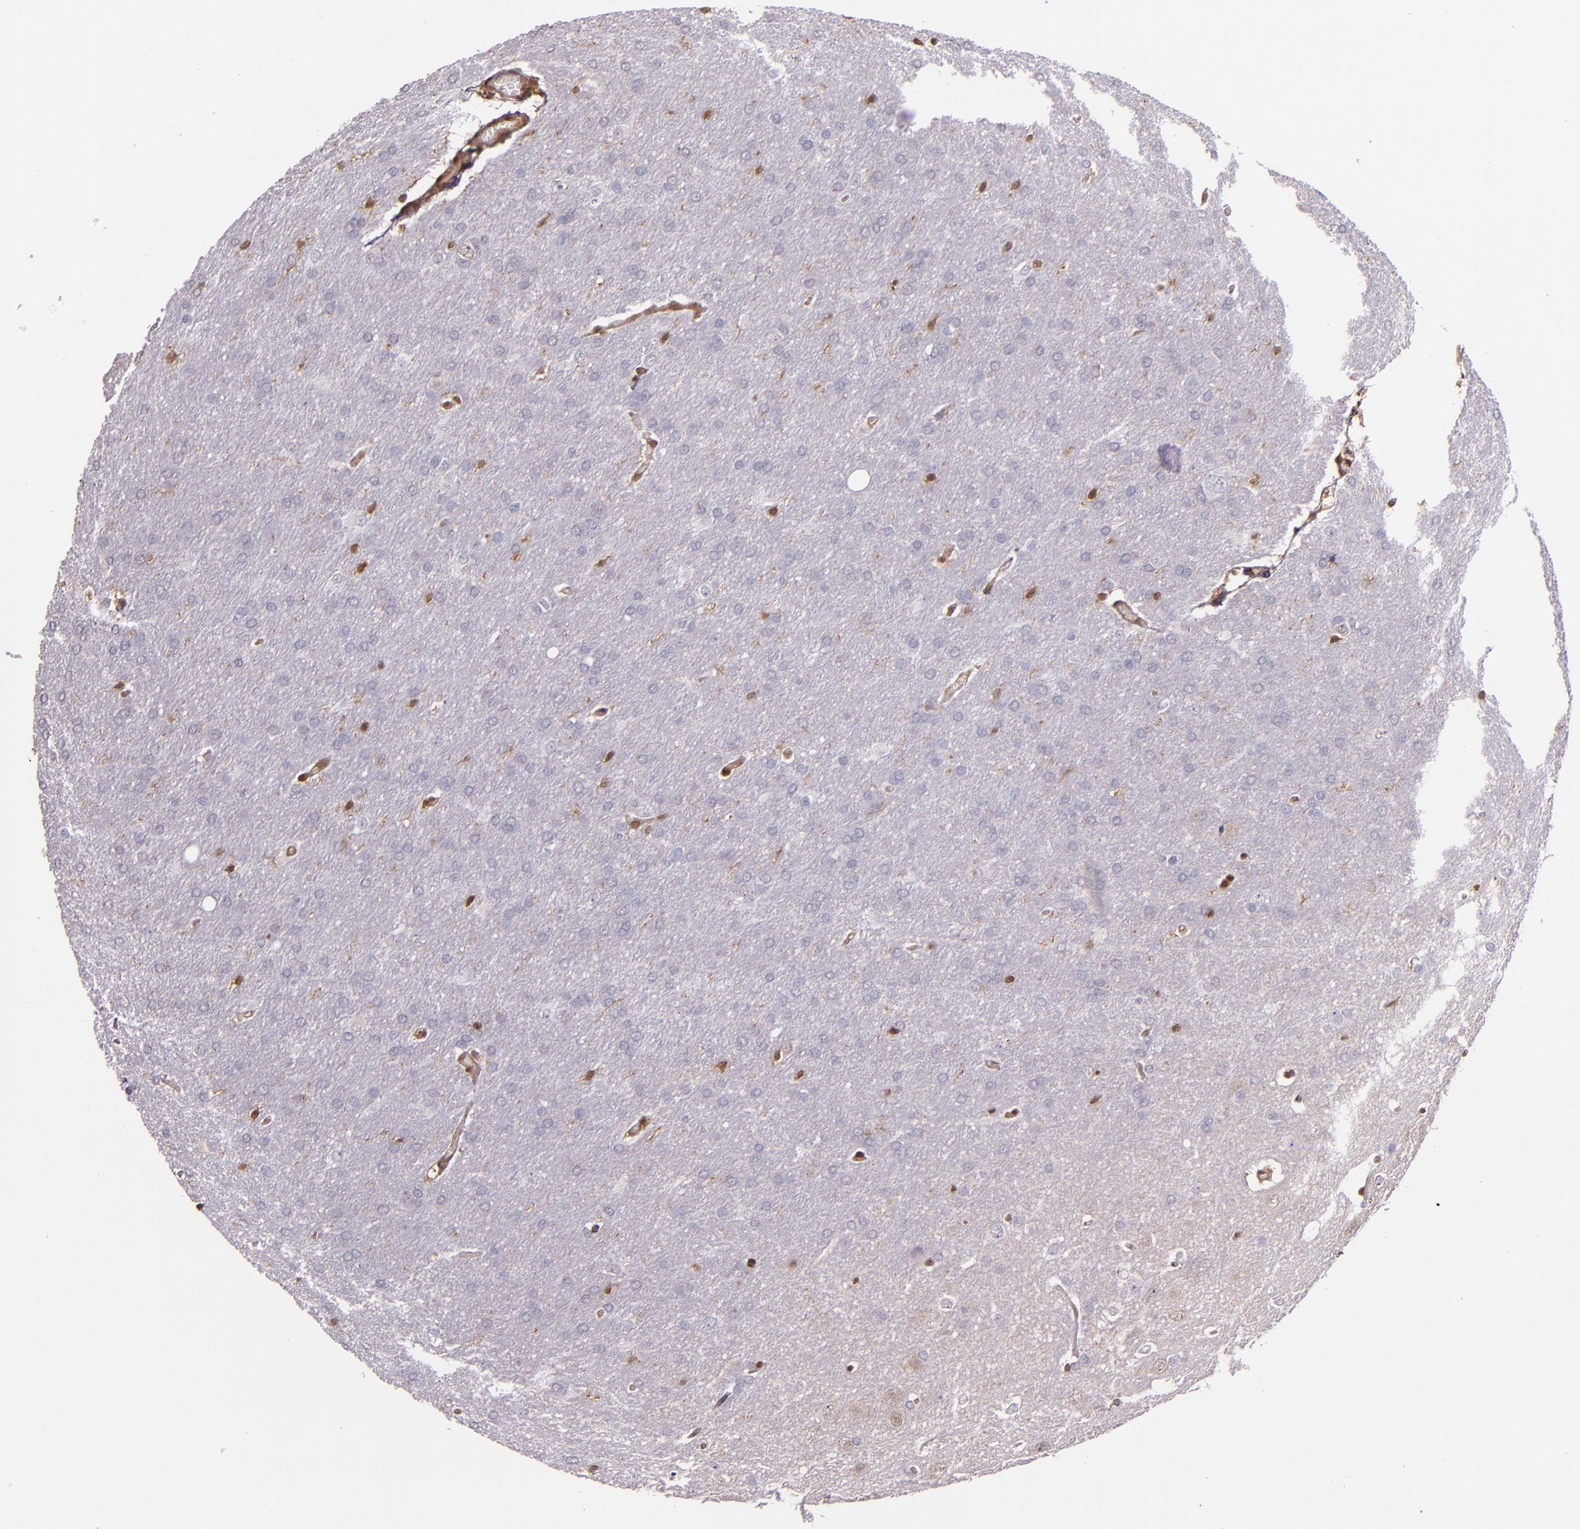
{"staining": {"intensity": "moderate", "quantity": "<25%", "location": "cytoplasmic/membranous"}, "tissue": "glioma", "cell_type": "Tumor cells", "image_type": "cancer", "snomed": [{"axis": "morphology", "description": "Glioma, malignant, Low grade"}, {"axis": "topography", "description": "Brain"}], "caption": "This photomicrograph reveals glioma stained with immunohistochemistry (IHC) to label a protein in brown. The cytoplasmic/membranous of tumor cells show moderate positivity for the protein. Nuclei are counter-stained blue.", "gene": "STAT6", "patient": {"sex": "female", "age": 32}}